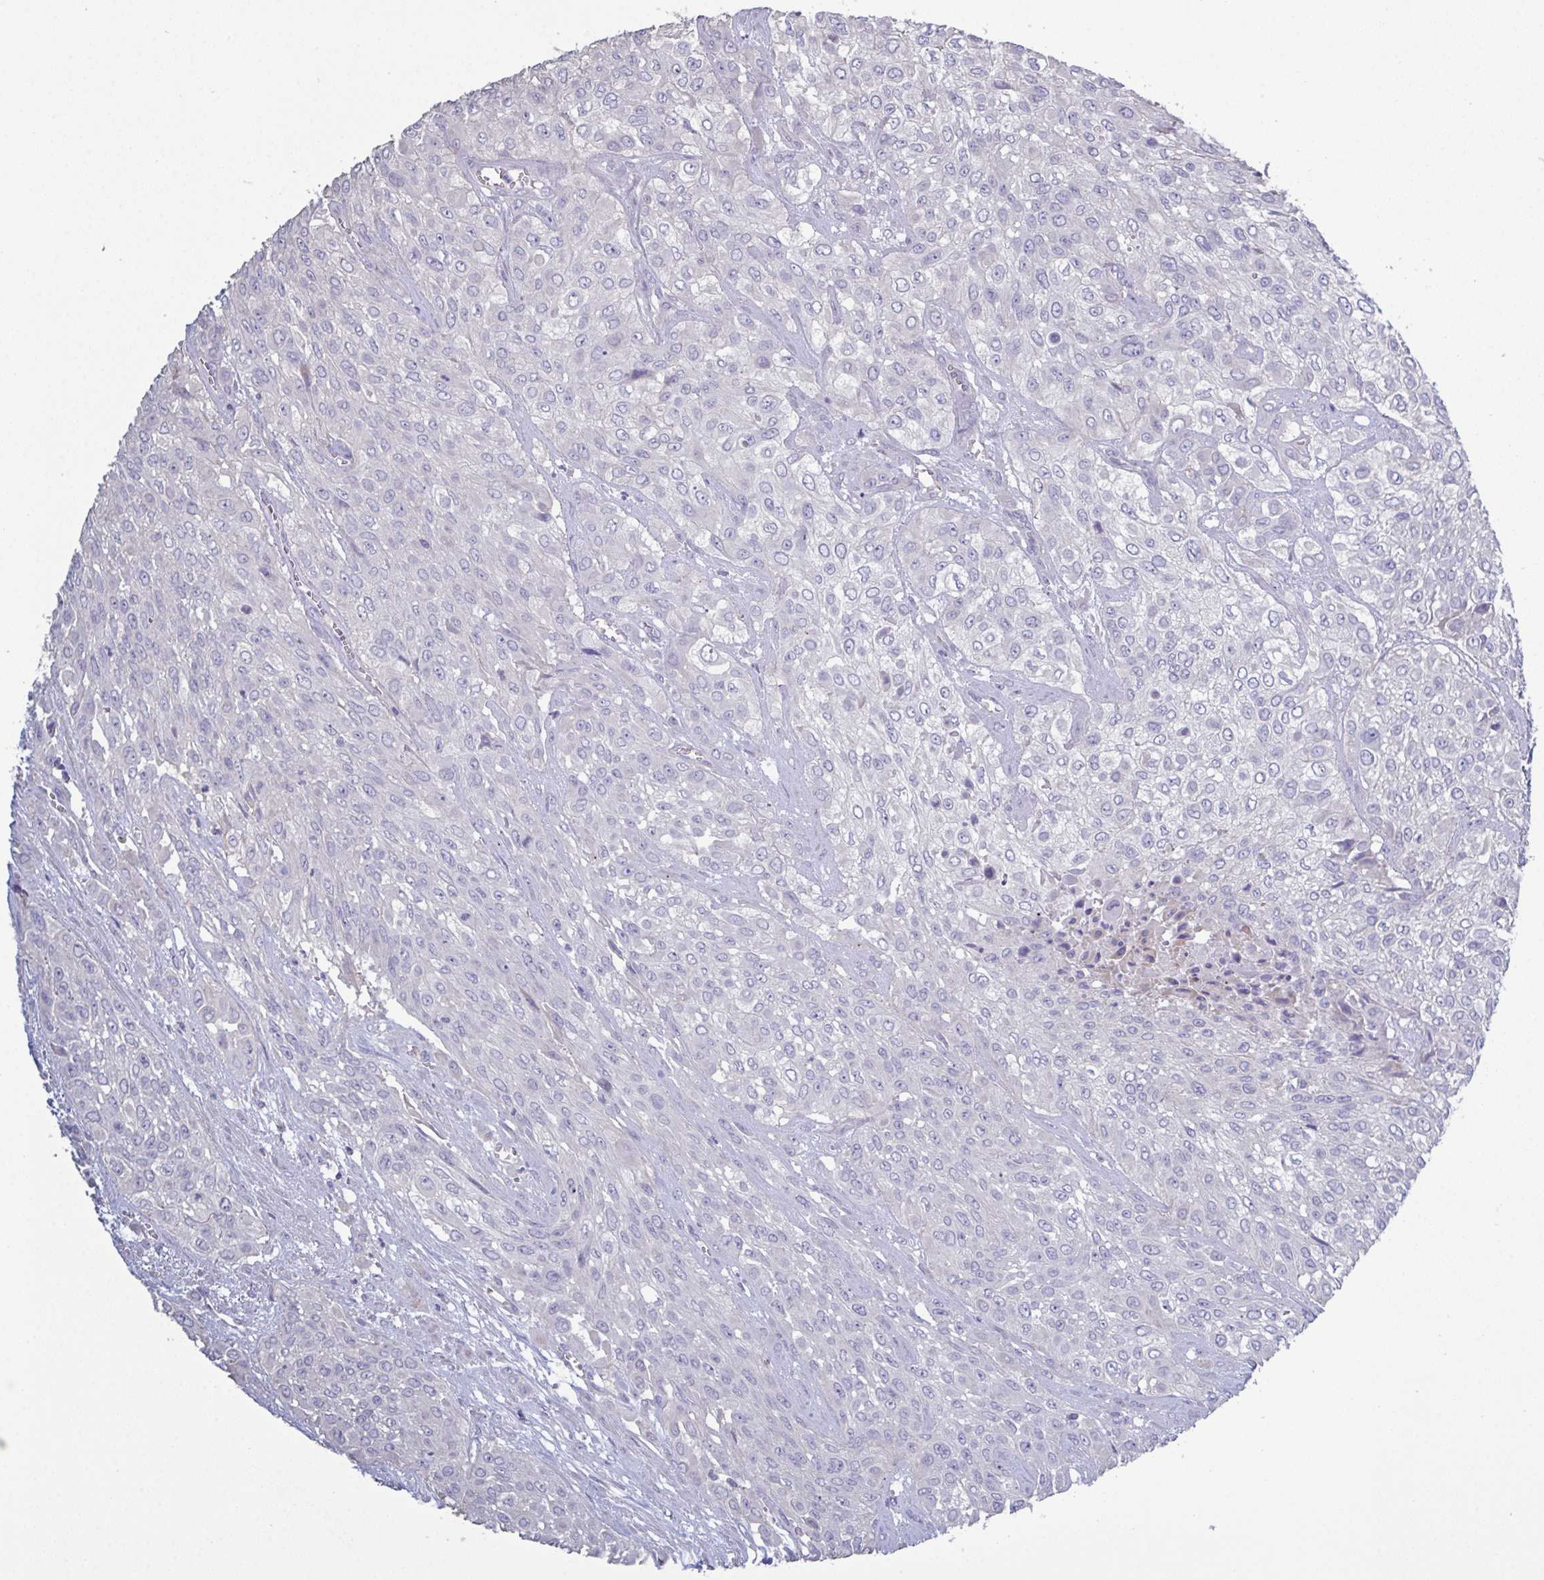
{"staining": {"intensity": "negative", "quantity": "none", "location": "none"}, "tissue": "urothelial cancer", "cell_type": "Tumor cells", "image_type": "cancer", "snomed": [{"axis": "morphology", "description": "Urothelial carcinoma, High grade"}, {"axis": "topography", "description": "Urinary bladder"}], "caption": "Immunohistochemistry micrograph of neoplastic tissue: human urothelial carcinoma (high-grade) stained with DAB shows no significant protein positivity in tumor cells. Nuclei are stained in blue.", "gene": "GLDC", "patient": {"sex": "male", "age": 57}}